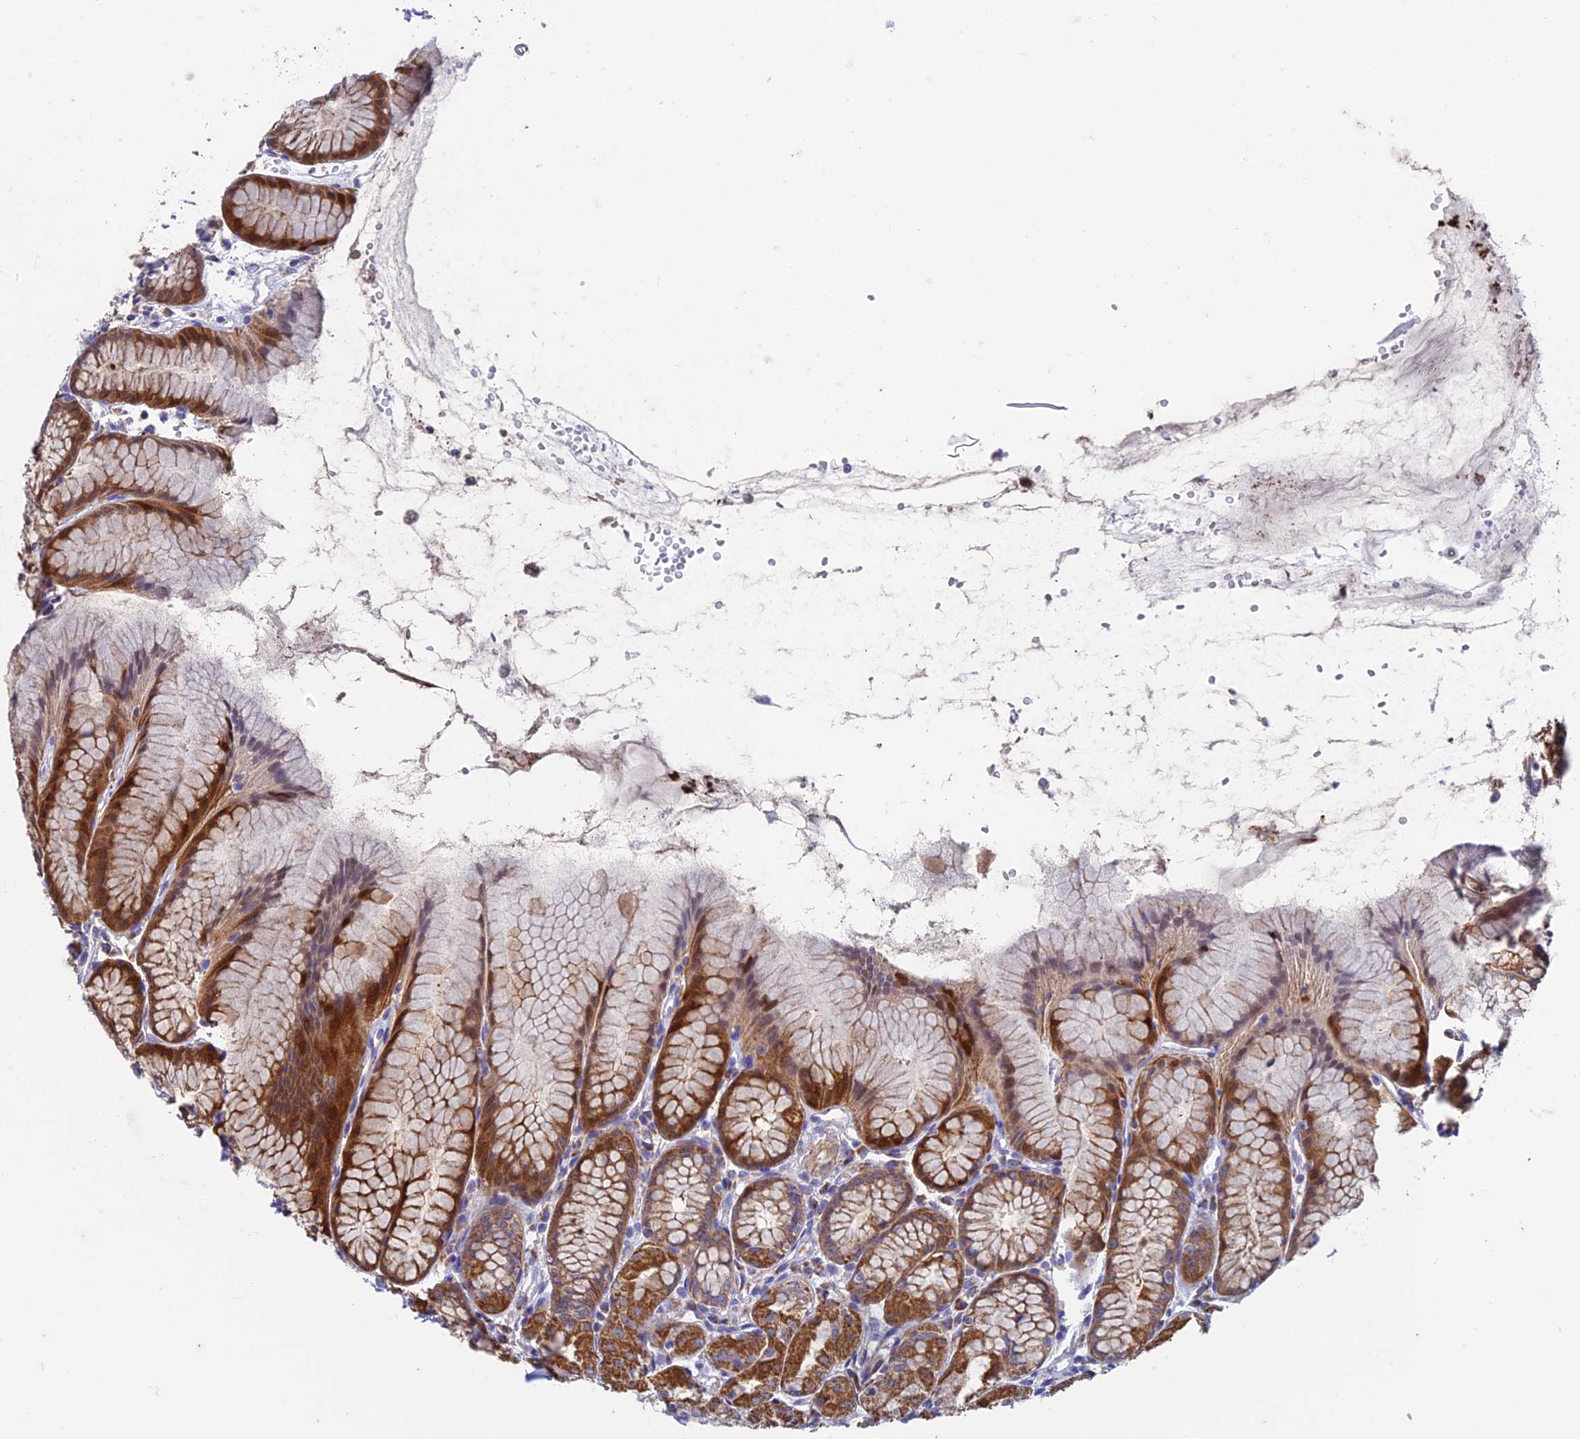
{"staining": {"intensity": "strong", "quantity": "25%-75%", "location": "cytoplasmic/membranous"}, "tissue": "stomach", "cell_type": "Glandular cells", "image_type": "normal", "snomed": [{"axis": "morphology", "description": "Normal tissue, NOS"}, {"axis": "topography", "description": "Stomach, upper"}], "caption": "Immunohistochemistry staining of unremarkable stomach, which displays high levels of strong cytoplasmic/membranous expression in approximately 25%-75% of glandular cells indicating strong cytoplasmic/membranous protein expression. The staining was performed using DAB (3,3'-diaminobenzidine) (brown) for protein detection and nuclei were counterstained in hematoxylin (blue).", "gene": "ZNF181", "patient": {"sex": "male", "age": 47}}